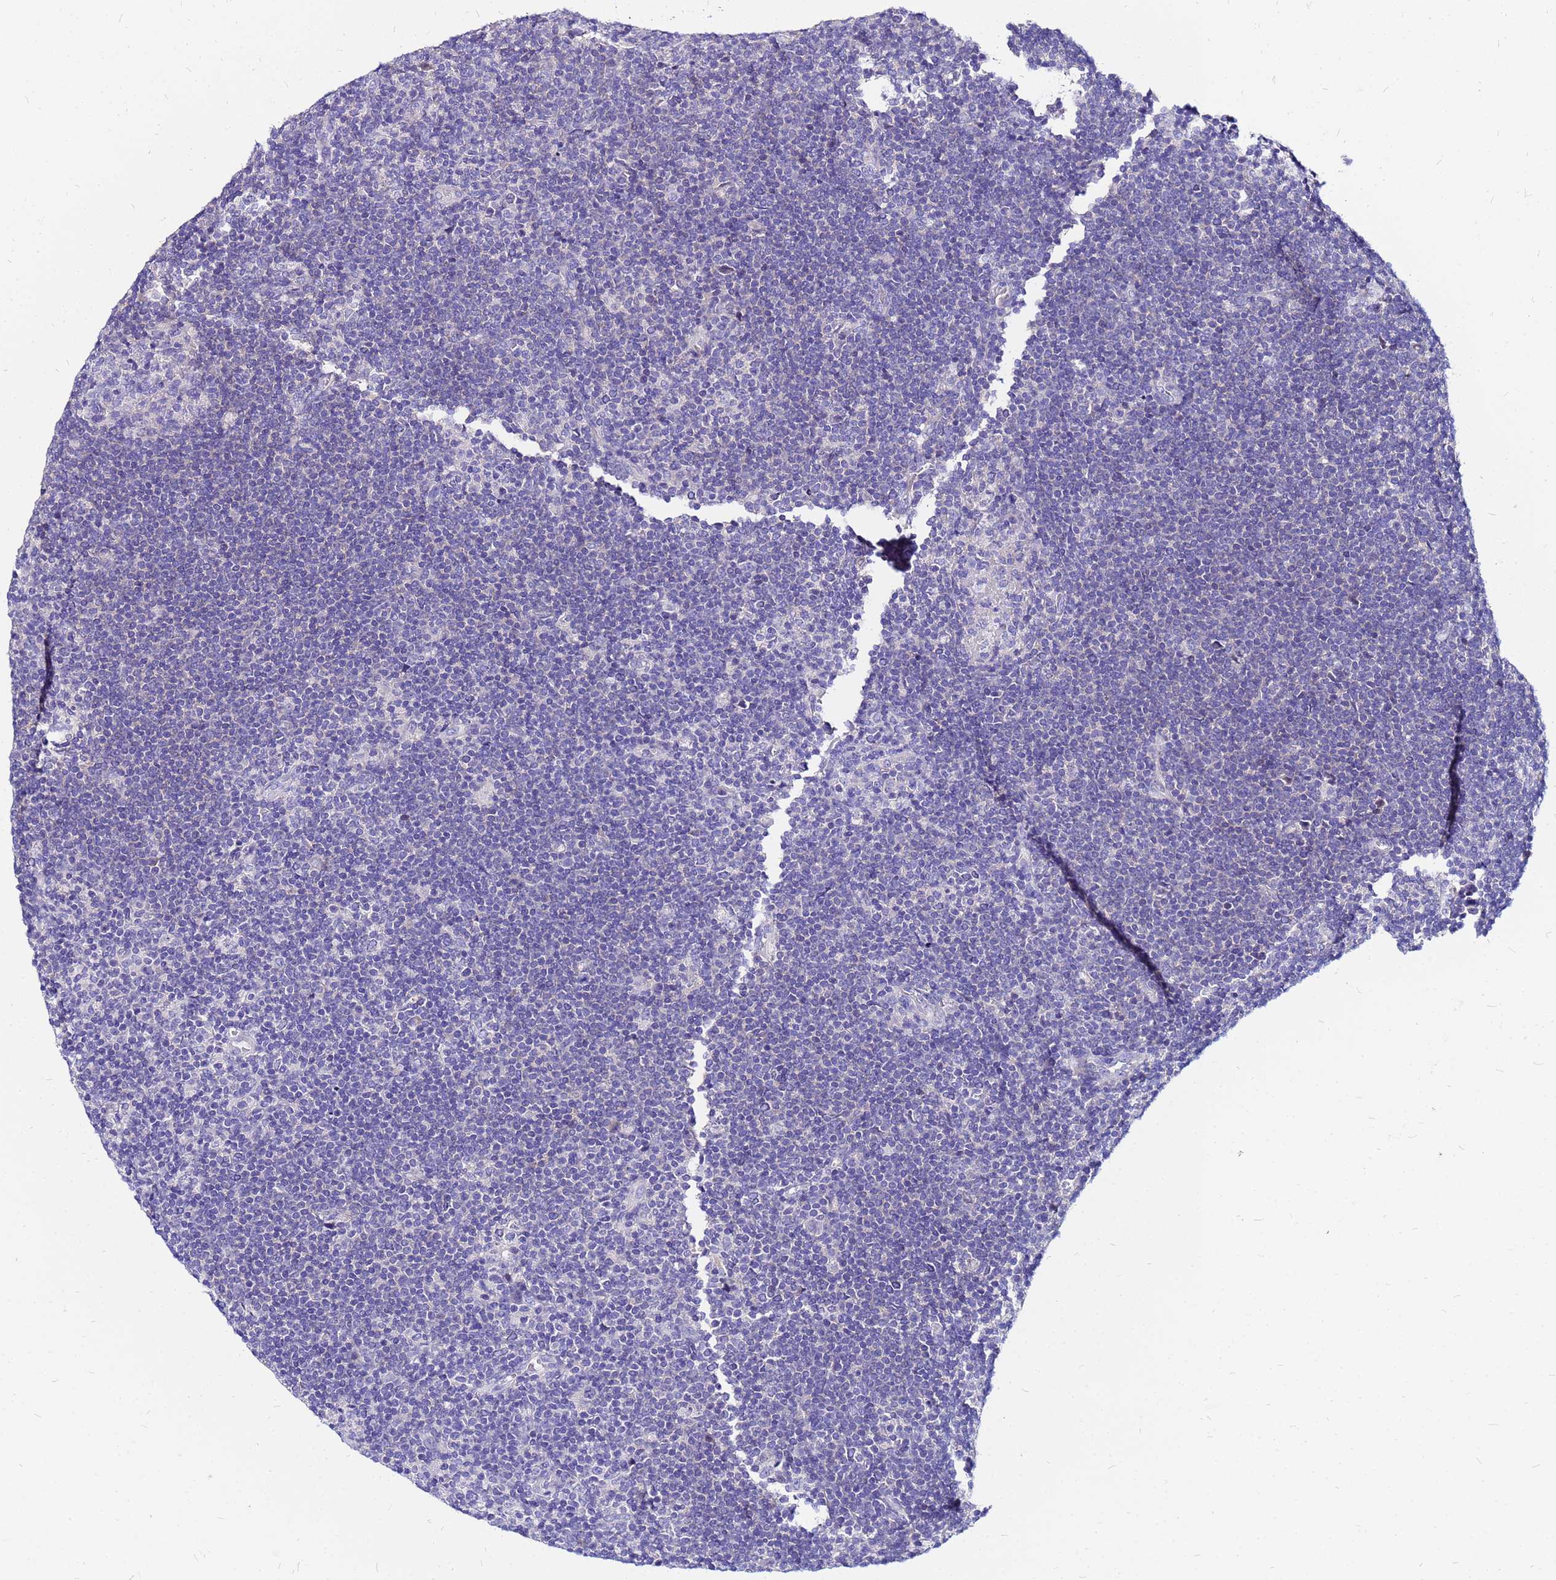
{"staining": {"intensity": "negative", "quantity": "none", "location": "none"}, "tissue": "lymphoma", "cell_type": "Tumor cells", "image_type": "cancer", "snomed": [{"axis": "morphology", "description": "Hodgkin's disease, NOS"}, {"axis": "topography", "description": "Lymph node"}], "caption": "This is a image of immunohistochemistry staining of Hodgkin's disease, which shows no staining in tumor cells.", "gene": "ARHGEF5", "patient": {"sex": "female", "age": 57}}